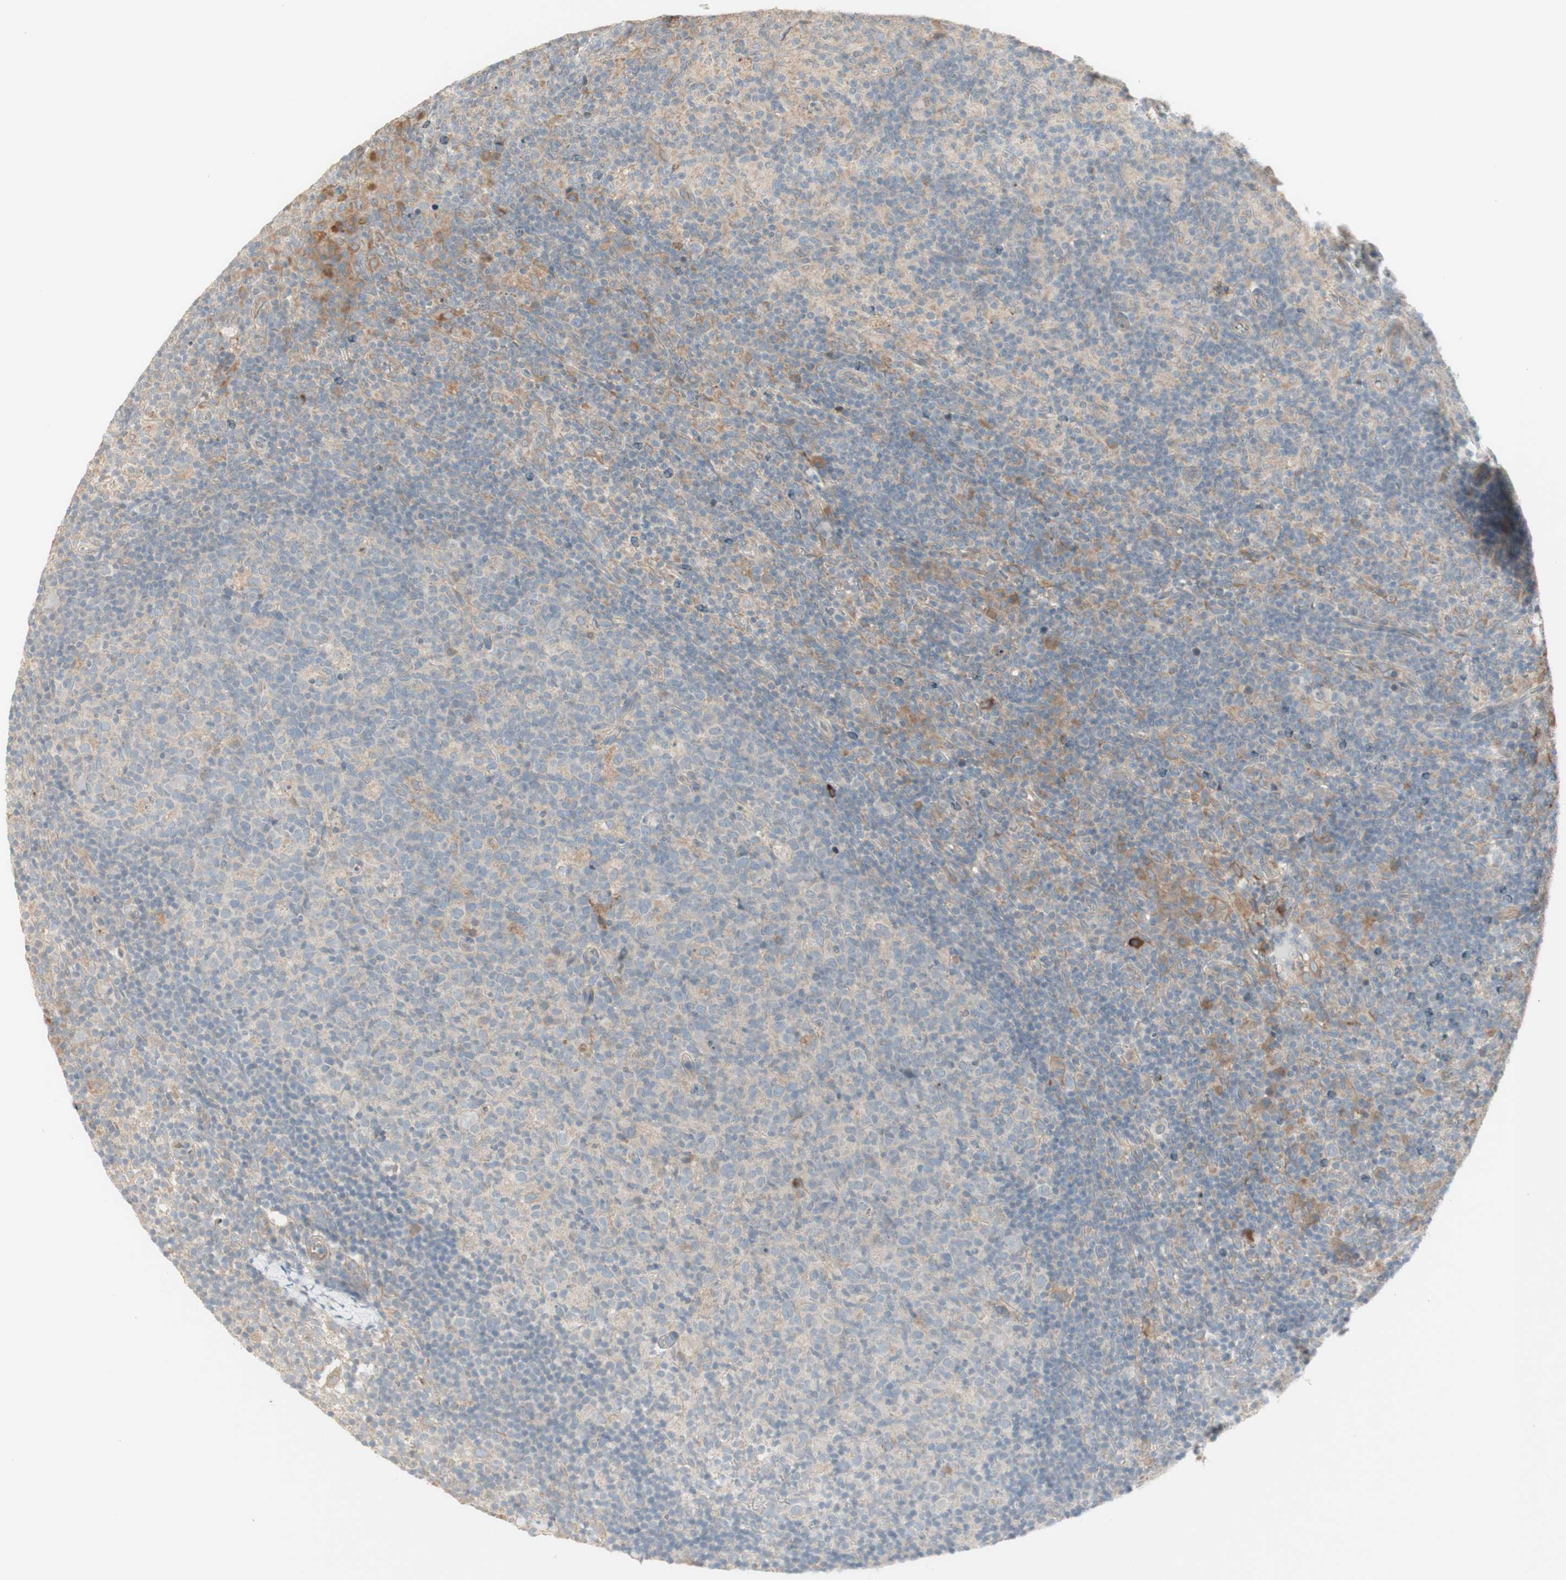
{"staining": {"intensity": "weak", "quantity": "25%-75%", "location": "cytoplasmic/membranous"}, "tissue": "lymph node", "cell_type": "Germinal center cells", "image_type": "normal", "snomed": [{"axis": "morphology", "description": "Normal tissue, NOS"}, {"axis": "morphology", "description": "Inflammation, NOS"}, {"axis": "topography", "description": "Lymph node"}], "caption": "Approximately 25%-75% of germinal center cells in benign human lymph node exhibit weak cytoplasmic/membranous protein staining as visualized by brown immunohistochemical staining.", "gene": "PTGER4", "patient": {"sex": "male", "age": 55}}